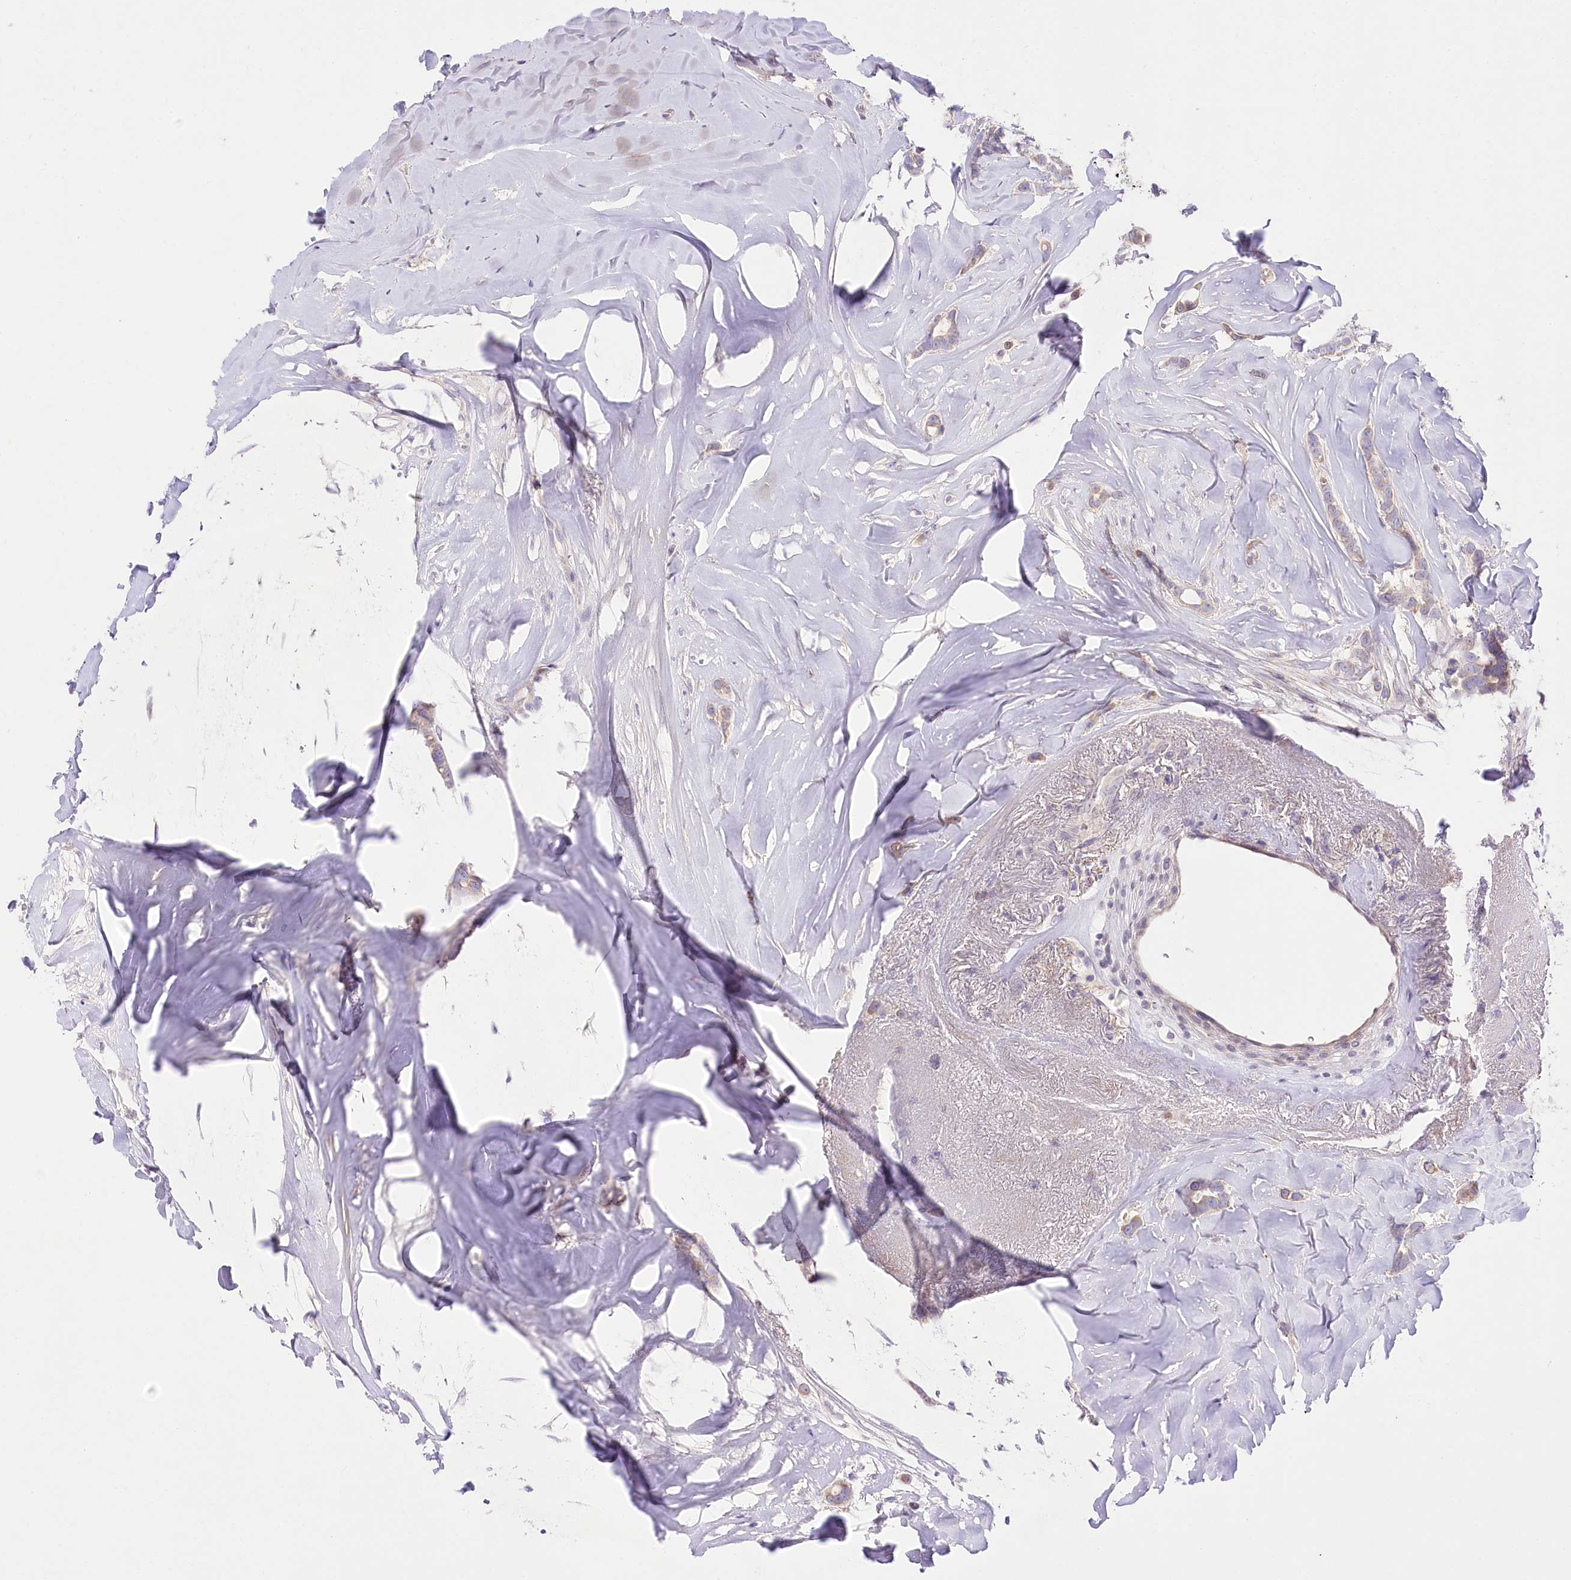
{"staining": {"intensity": "weak", "quantity": "25%-75%", "location": "cytoplasmic/membranous"}, "tissue": "breast cancer", "cell_type": "Tumor cells", "image_type": "cancer", "snomed": [{"axis": "morphology", "description": "Lobular carcinoma"}, {"axis": "topography", "description": "Breast"}], "caption": "Immunohistochemical staining of human breast cancer exhibits weak cytoplasmic/membranous protein staining in approximately 25%-75% of tumor cells.", "gene": "LRRC14B", "patient": {"sex": "female", "age": 51}}